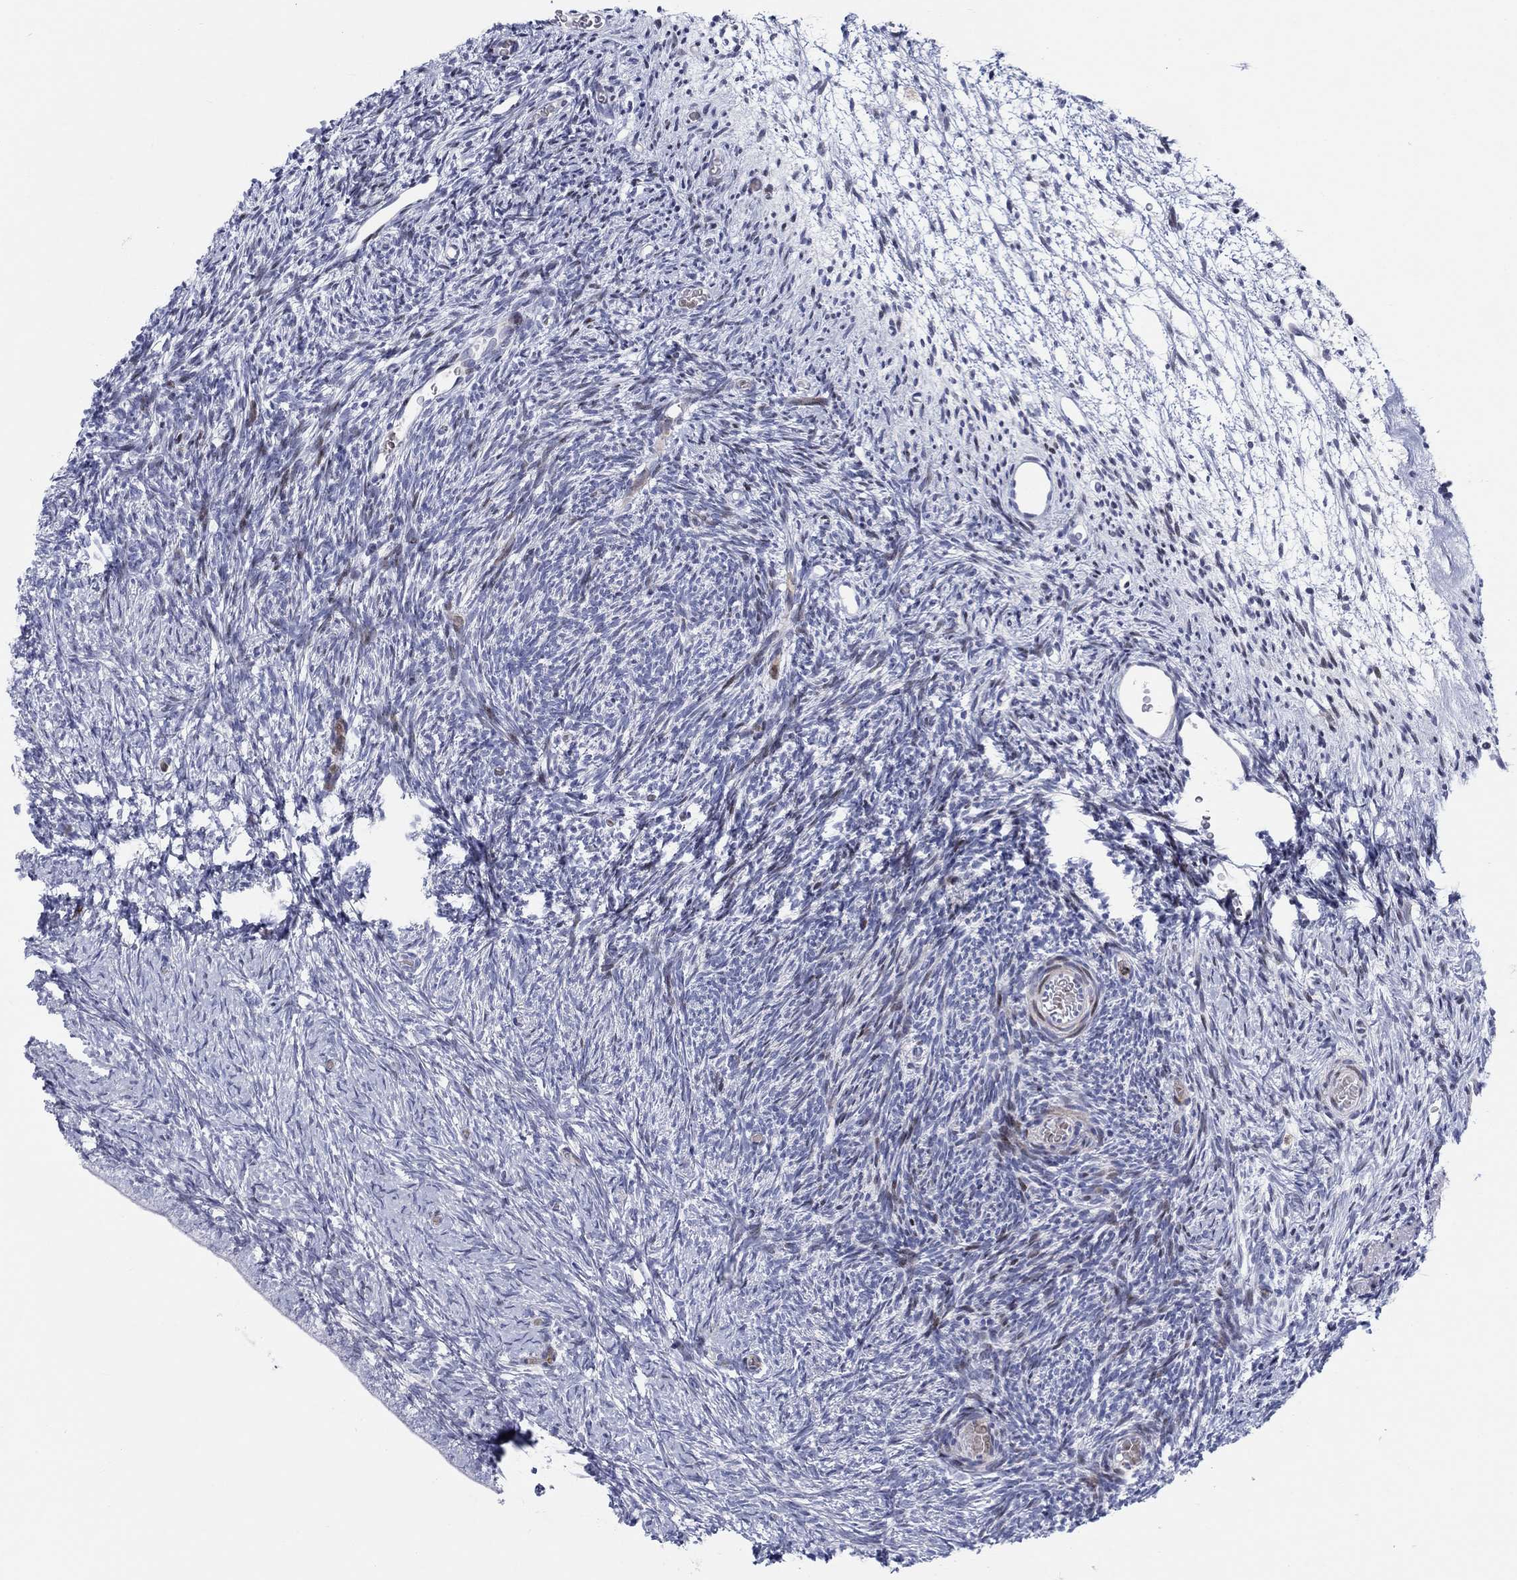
{"staining": {"intensity": "negative", "quantity": "none", "location": "none"}, "tissue": "ovary", "cell_type": "Follicle cells", "image_type": "normal", "snomed": [{"axis": "morphology", "description": "Normal tissue, NOS"}, {"axis": "topography", "description": "Ovary"}], "caption": "IHC micrograph of unremarkable ovary: human ovary stained with DAB (3,3'-diaminobenzidine) shows no significant protein positivity in follicle cells. (IHC, brightfield microscopy, high magnification).", "gene": "ARHGAP36", "patient": {"sex": "female", "age": 39}}